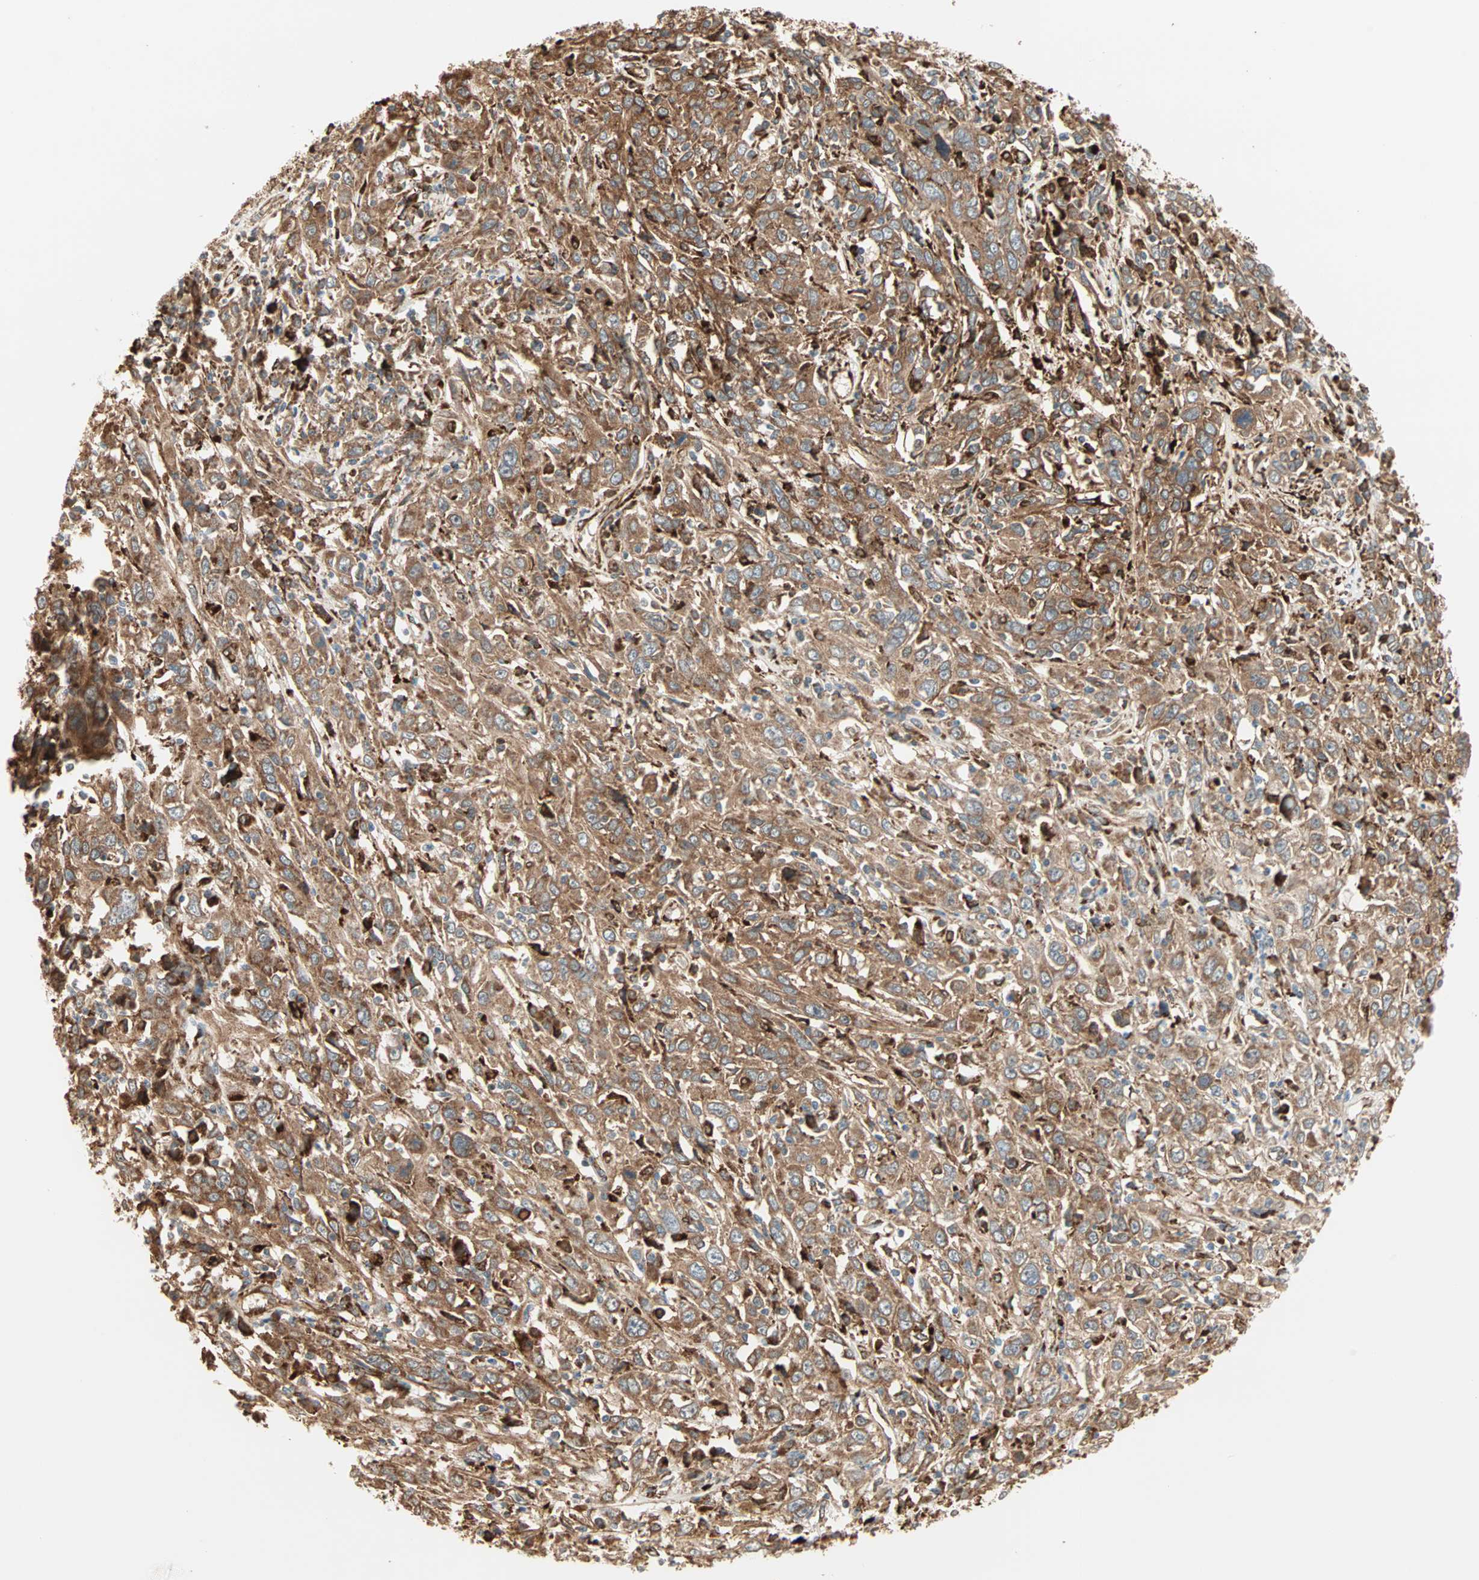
{"staining": {"intensity": "moderate", "quantity": ">75%", "location": "cytoplasmic/membranous"}, "tissue": "cervical cancer", "cell_type": "Tumor cells", "image_type": "cancer", "snomed": [{"axis": "morphology", "description": "Squamous cell carcinoma, NOS"}, {"axis": "topography", "description": "Cervix"}], "caption": "This is an image of immunohistochemistry staining of cervical squamous cell carcinoma, which shows moderate staining in the cytoplasmic/membranous of tumor cells.", "gene": "P4HA1", "patient": {"sex": "female", "age": 46}}